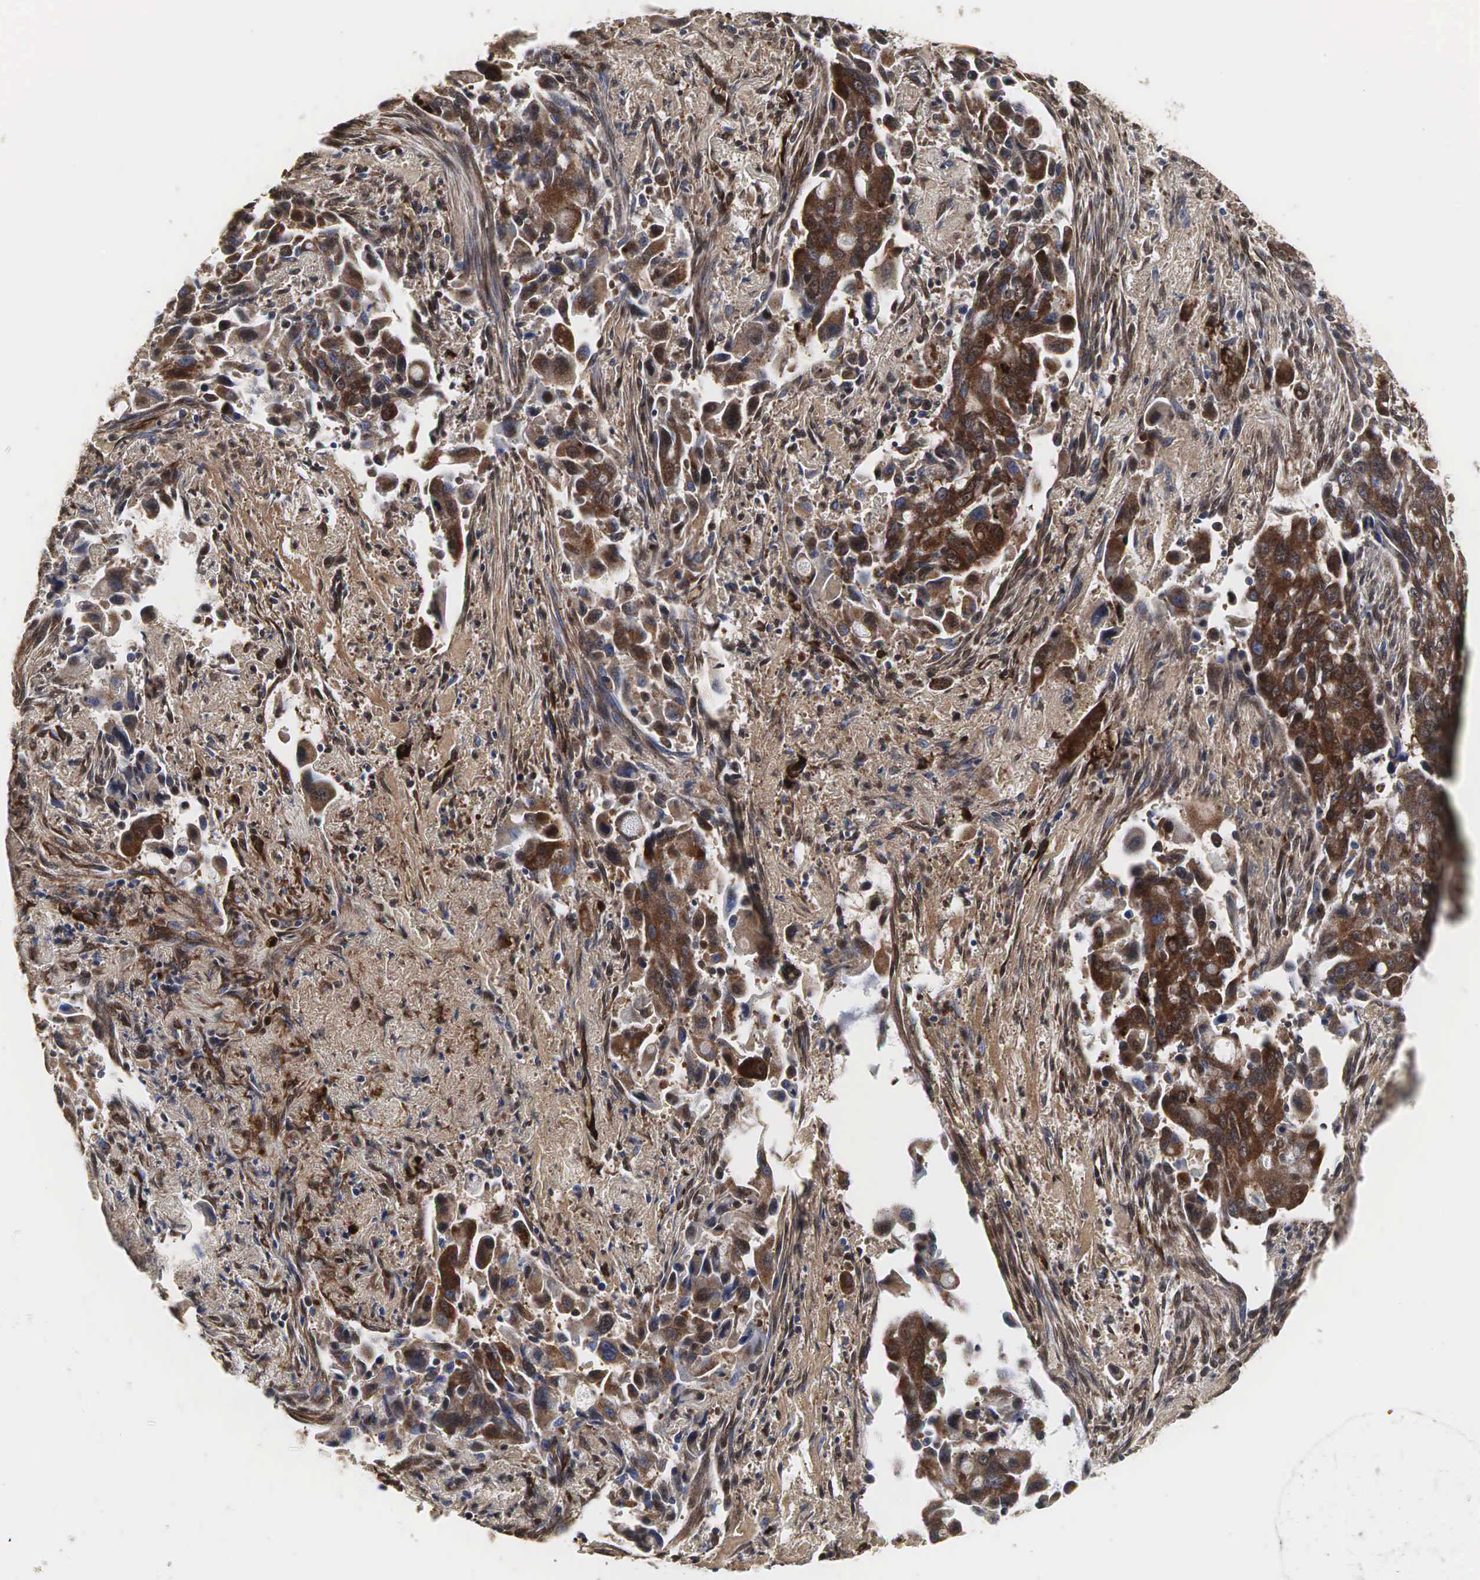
{"staining": {"intensity": "strong", "quantity": ">75%", "location": "cytoplasmic/membranous"}, "tissue": "lung cancer", "cell_type": "Tumor cells", "image_type": "cancer", "snomed": [{"axis": "morphology", "description": "Adenocarcinoma, NOS"}, {"axis": "topography", "description": "Lung"}], "caption": "Immunohistochemical staining of human lung cancer exhibits high levels of strong cytoplasmic/membranous expression in about >75% of tumor cells. (DAB IHC with brightfield microscopy, high magnification).", "gene": "SPIN1", "patient": {"sex": "male", "age": 68}}